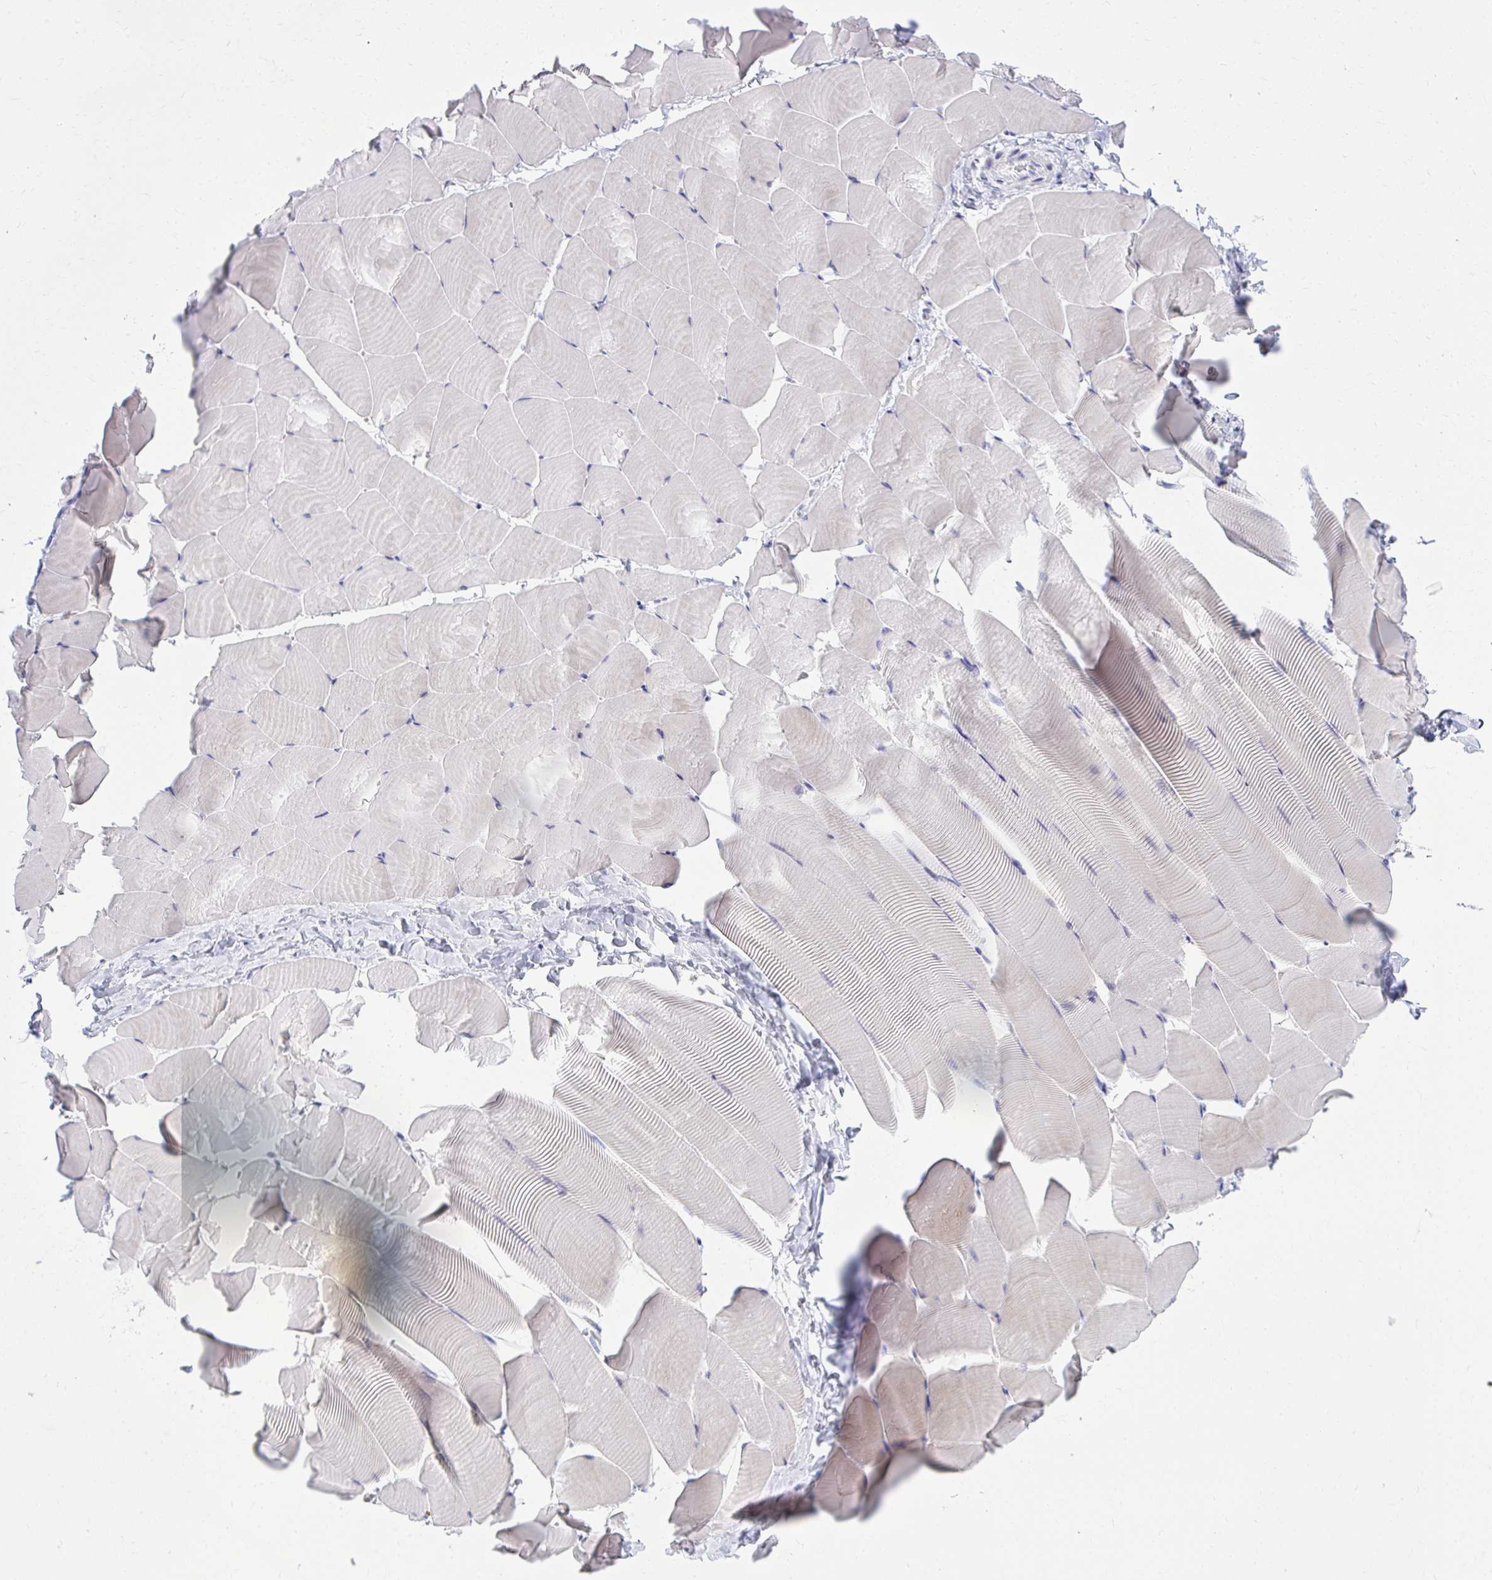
{"staining": {"intensity": "weak", "quantity": "25%-75%", "location": "cytoplasmic/membranous"}, "tissue": "skeletal muscle", "cell_type": "Myocytes", "image_type": "normal", "snomed": [{"axis": "morphology", "description": "Normal tissue, NOS"}, {"axis": "topography", "description": "Skeletal muscle"}], "caption": "Immunohistochemistry (DAB) staining of unremarkable skeletal muscle displays weak cytoplasmic/membranous protein positivity in about 25%-75% of myocytes. Using DAB (3,3'-diaminobenzidine) (brown) and hematoxylin (blue) stains, captured at high magnification using brightfield microscopy.", "gene": "AIG1", "patient": {"sex": "male", "age": 25}}